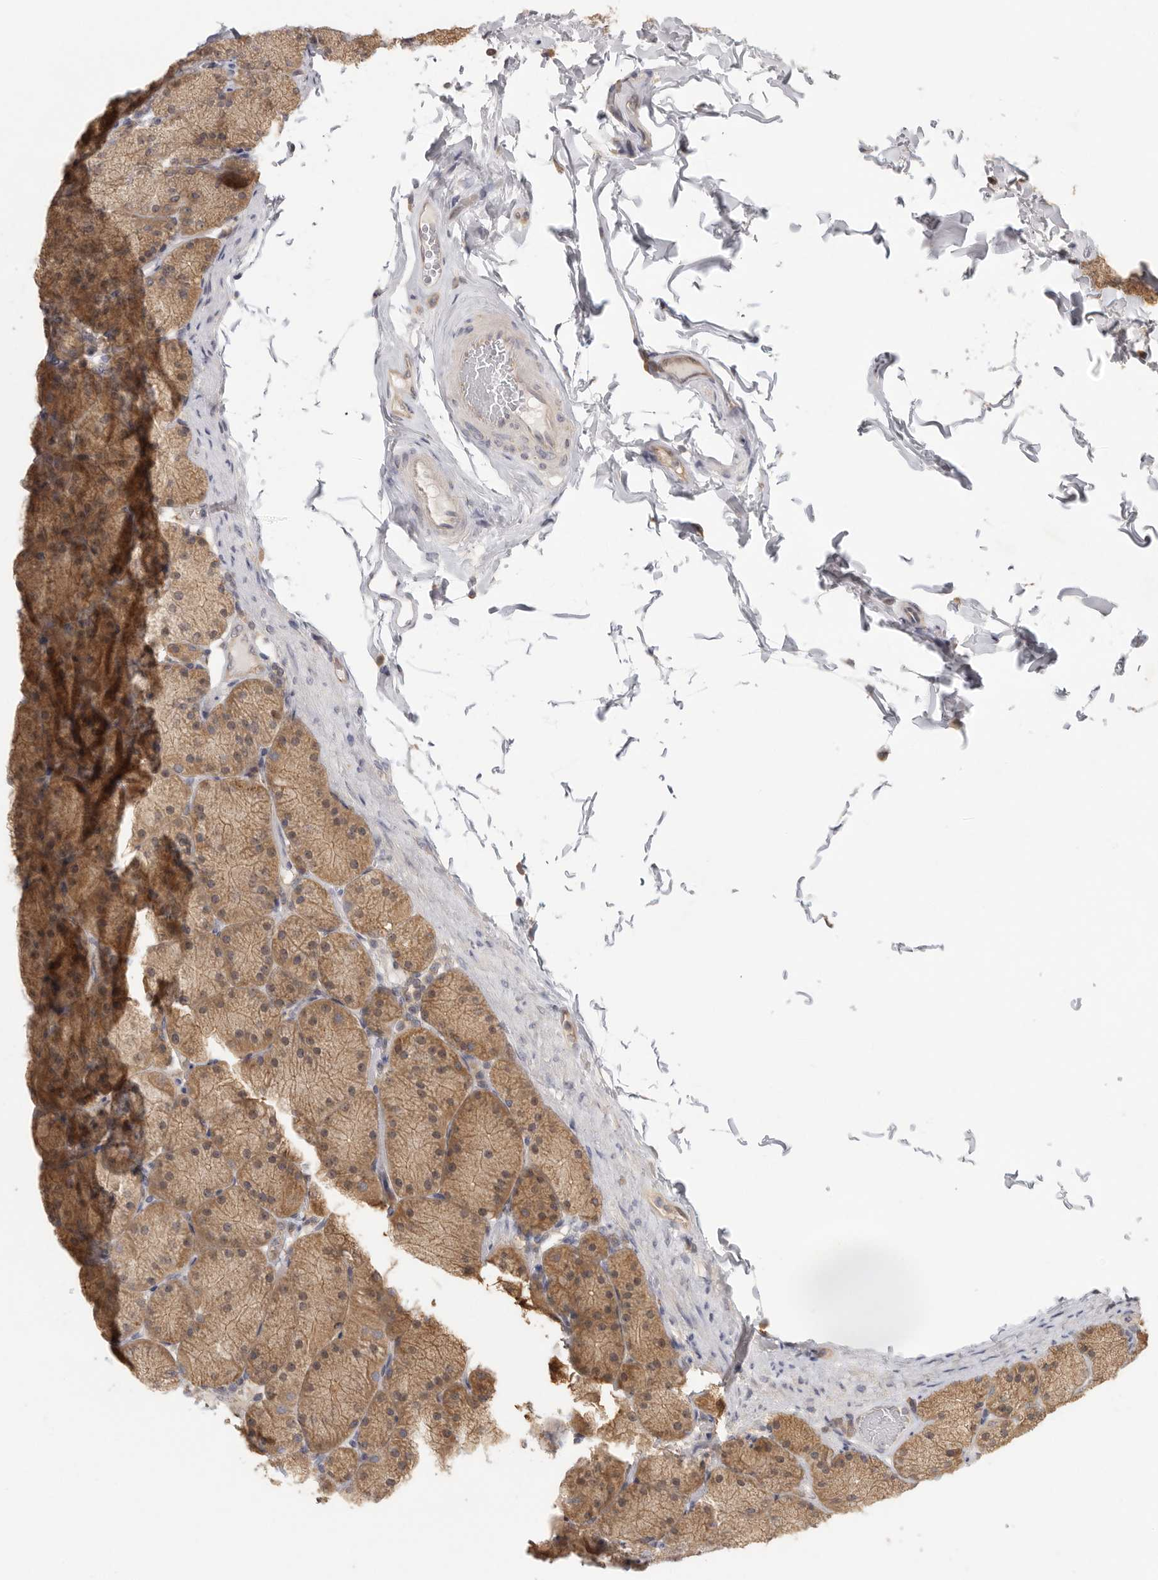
{"staining": {"intensity": "moderate", "quantity": ">75%", "location": "cytoplasmic/membranous"}, "tissue": "stomach", "cell_type": "Glandular cells", "image_type": "normal", "snomed": [{"axis": "morphology", "description": "Normal tissue, NOS"}, {"axis": "topography", "description": "Stomach, upper"}], "caption": "High-magnification brightfield microscopy of unremarkable stomach stained with DAB (3,3'-diaminobenzidine) (brown) and counterstained with hematoxylin (blue). glandular cells exhibit moderate cytoplasmic/membranous staining is present in about>75% of cells. Using DAB (3,3'-diaminobenzidine) (brown) and hematoxylin (blue) stains, captured at high magnification using brightfield microscopy.", "gene": "CCT8", "patient": {"sex": "female", "age": 56}}